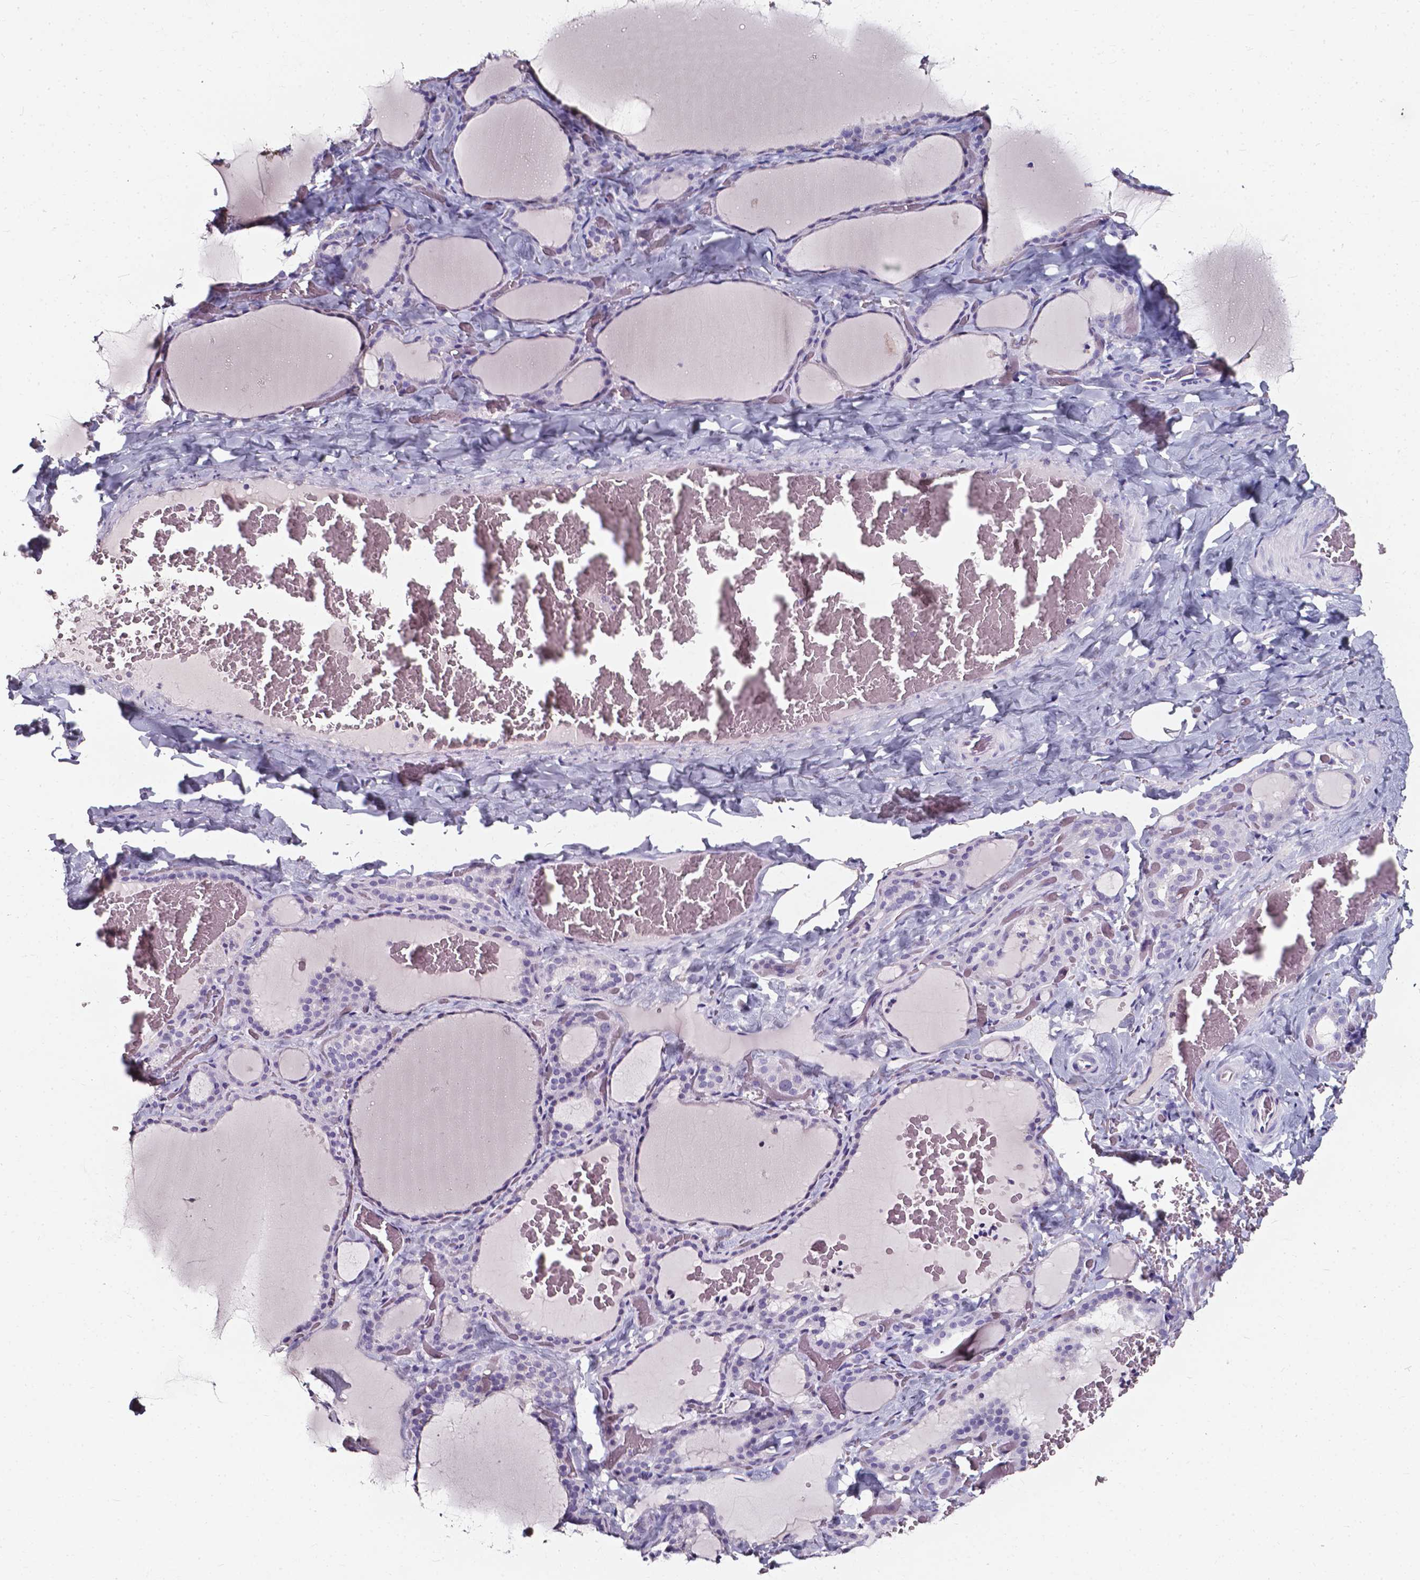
{"staining": {"intensity": "negative", "quantity": "none", "location": "none"}, "tissue": "thyroid gland", "cell_type": "Glandular cells", "image_type": "normal", "snomed": [{"axis": "morphology", "description": "Normal tissue, NOS"}, {"axis": "topography", "description": "Thyroid gland"}], "caption": "Thyroid gland stained for a protein using immunohistochemistry shows no expression glandular cells.", "gene": "AKR1B10", "patient": {"sex": "female", "age": 22}}